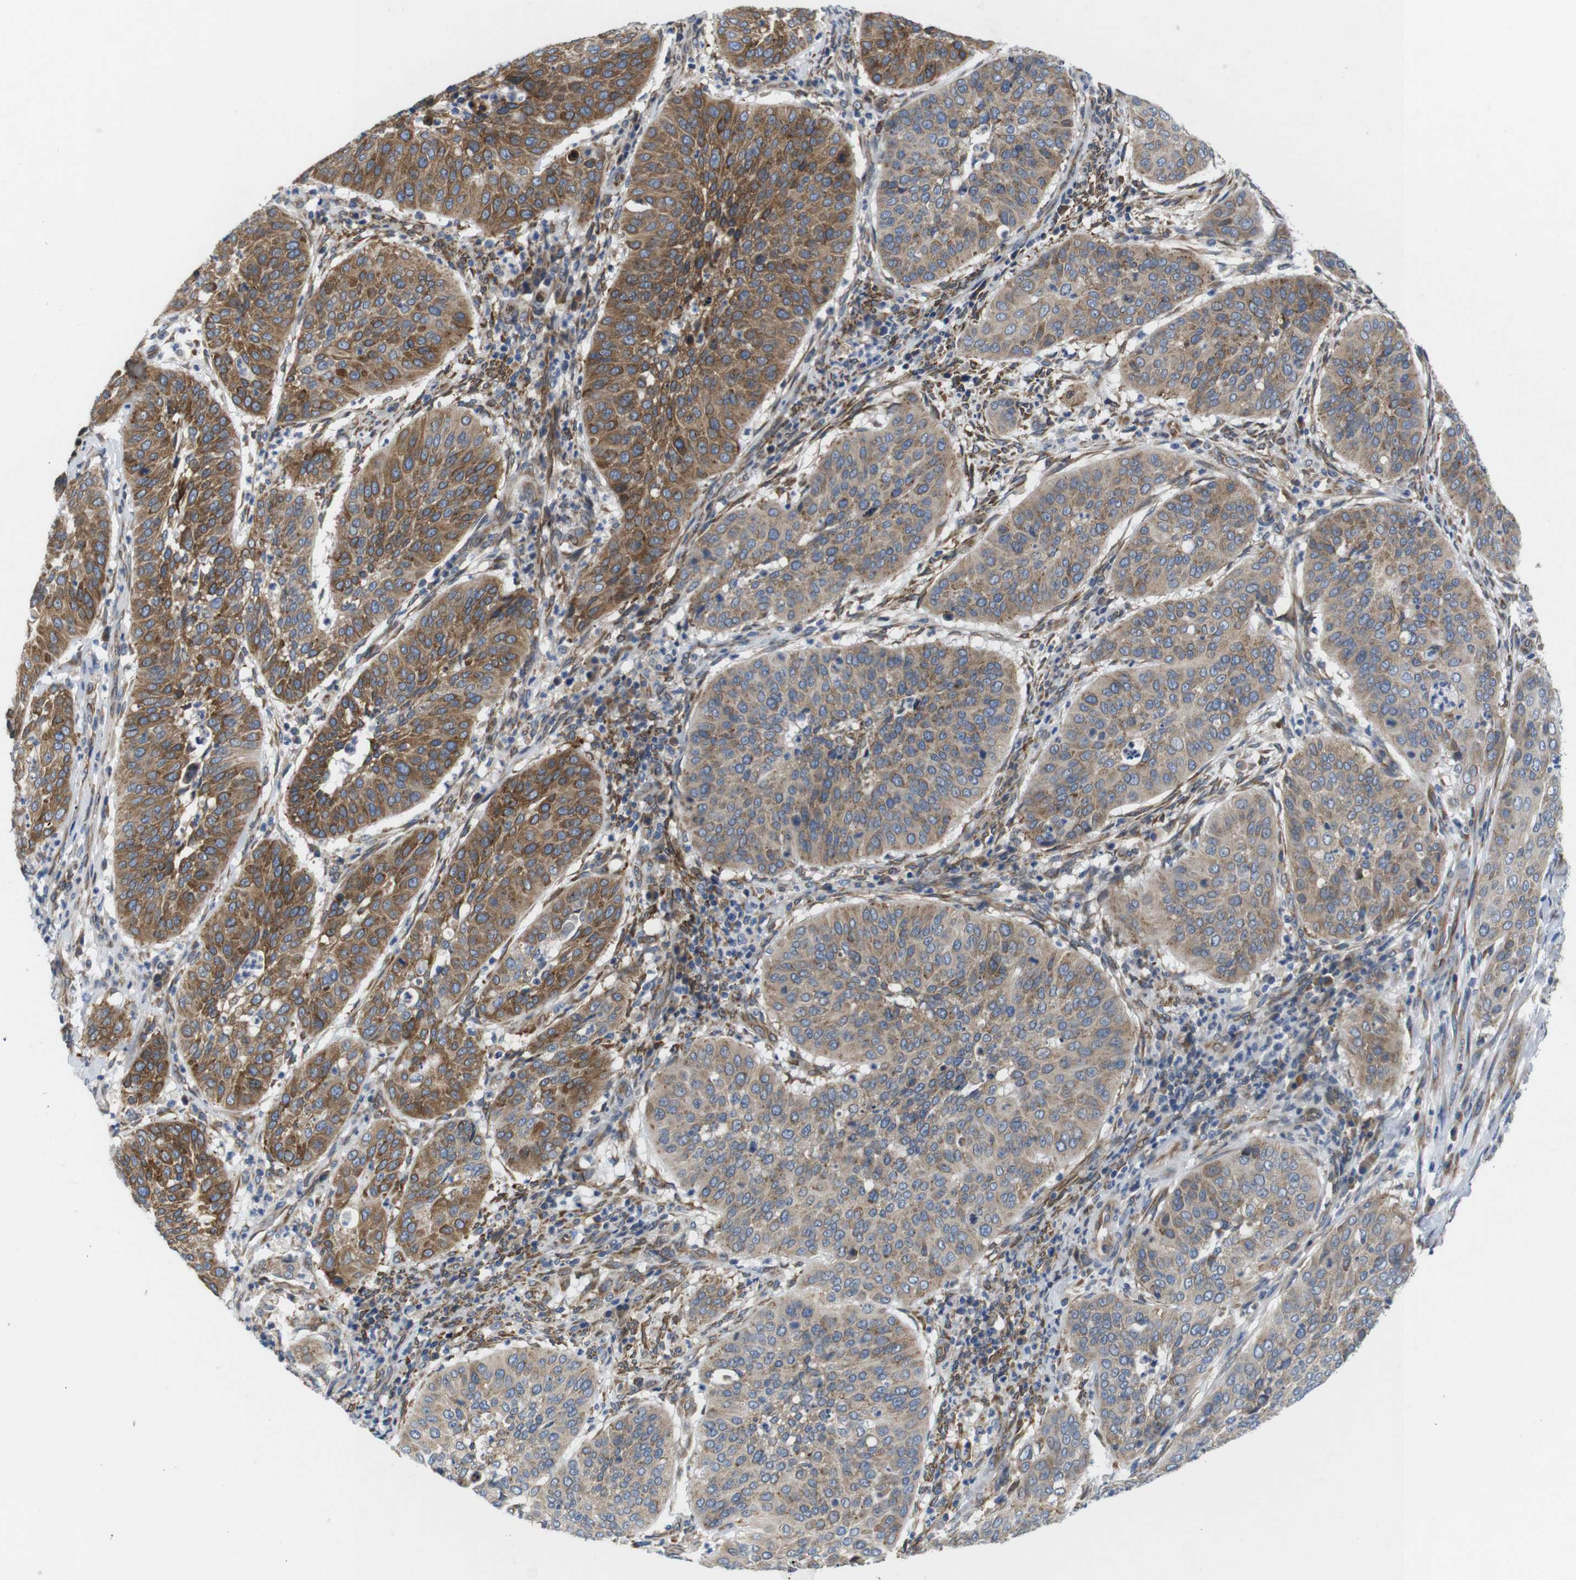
{"staining": {"intensity": "moderate", "quantity": ">75%", "location": "cytoplasmic/membranous"}, "tissue": "cervical cancer", "cell_type": "Tumor cells", "image_type": "cancer", "snomed": [{"axis": "morphology", "description": "Normal tissue, NOS"}, {"axis": "morphology", "description": "Squamous cell carcinoma, NOS"}, {"axis": "topography", "description": "Cervix"}], "caption": "Immunohistochemical staining of human cervical cancer (squamous cell carcinoma) shows medium levels of moderate cytoplasmic/membranous staining in approximately >75% of tumor cells. (IHC, brightfield microscopy, high magnification).", "gene": "HACD3", "patient": {"sex": "female", "age": 39}}